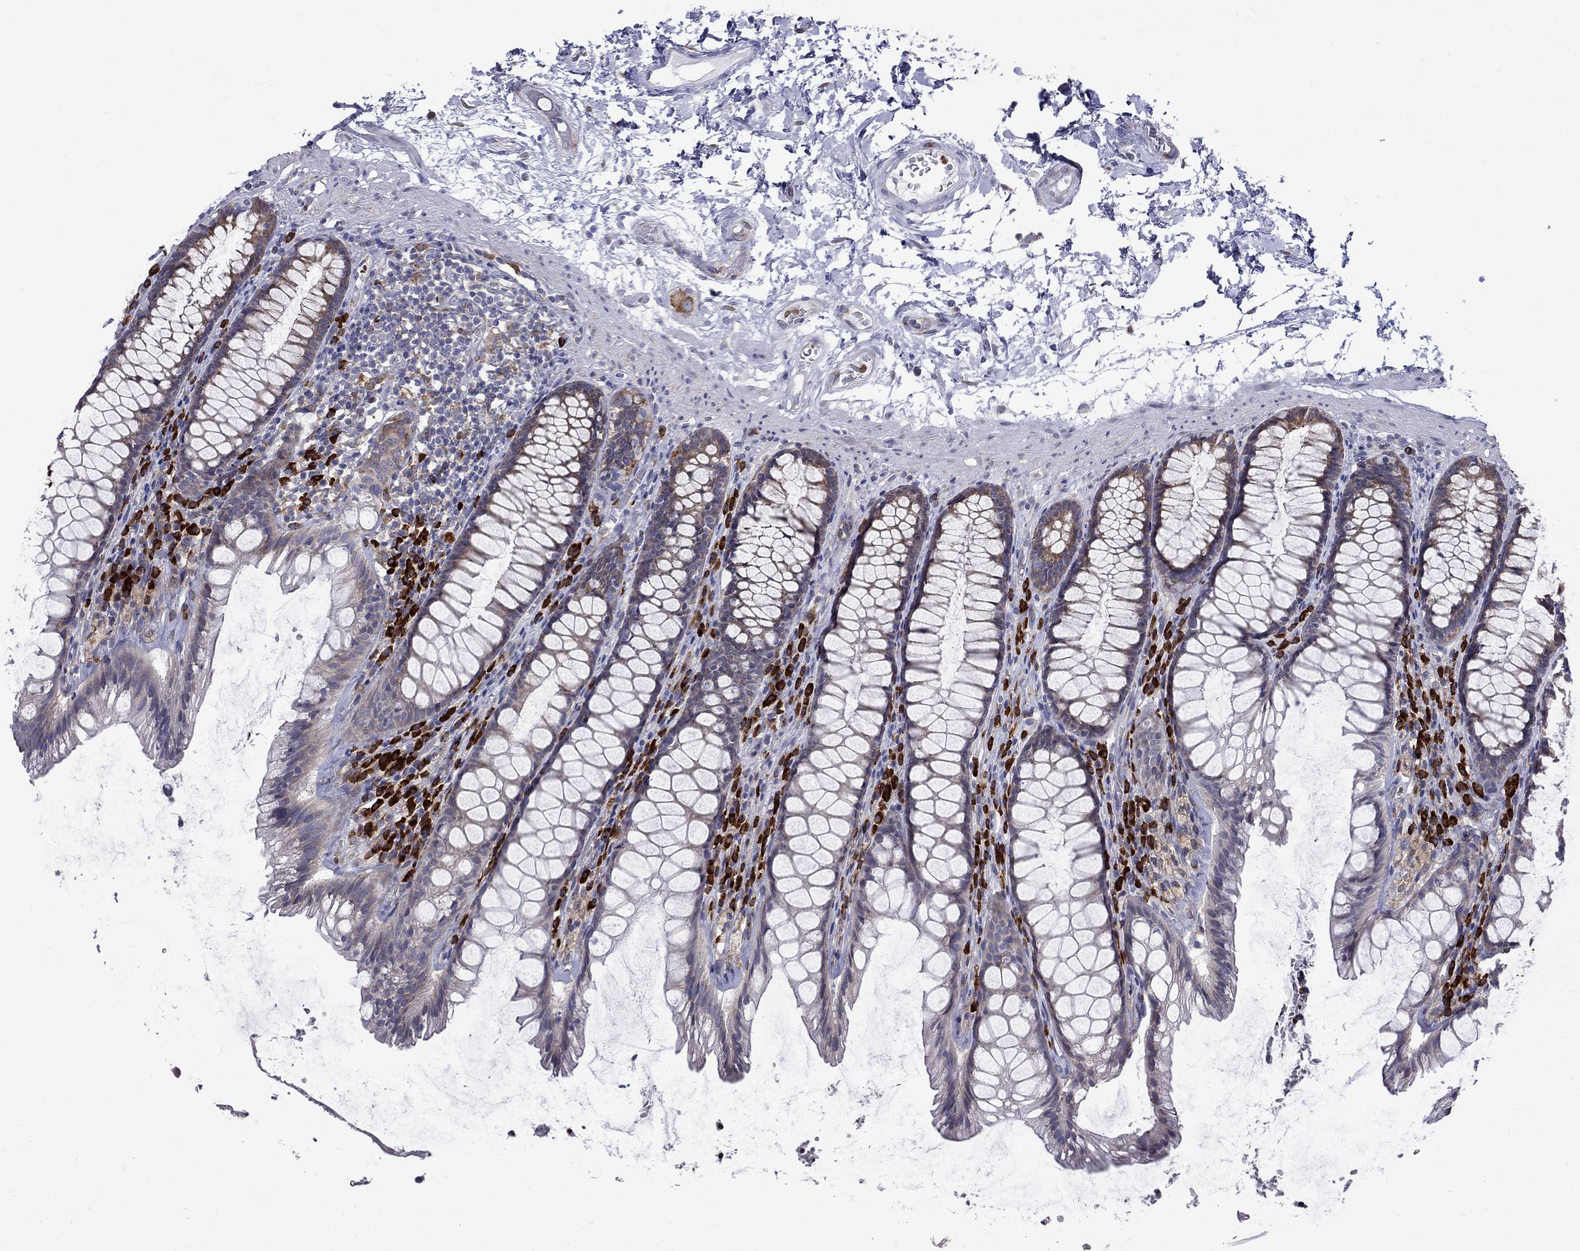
{"staining": {"intensity": "moderate", "quantity": "<25%", "location": "cytoplasmic/membranous"}, "tissue": "rectum", "cell_type": "Glandular cells", "image_type": "normal", "snomed": [{"axis": "morphology", "description": "Normal tissue, NOS"}, {"axis": "topography", "description": "Rectum"}], "caption": "IHC of normal human rectum demonstrates low levels of moderate cytoplasmic/membranous staining in approximately <25% of glandular cells. (Brightfield microscopy of DAB IHC at high magnification).", "gene": "PABPC4", "patient": {"sex": "male", "age": 72}}